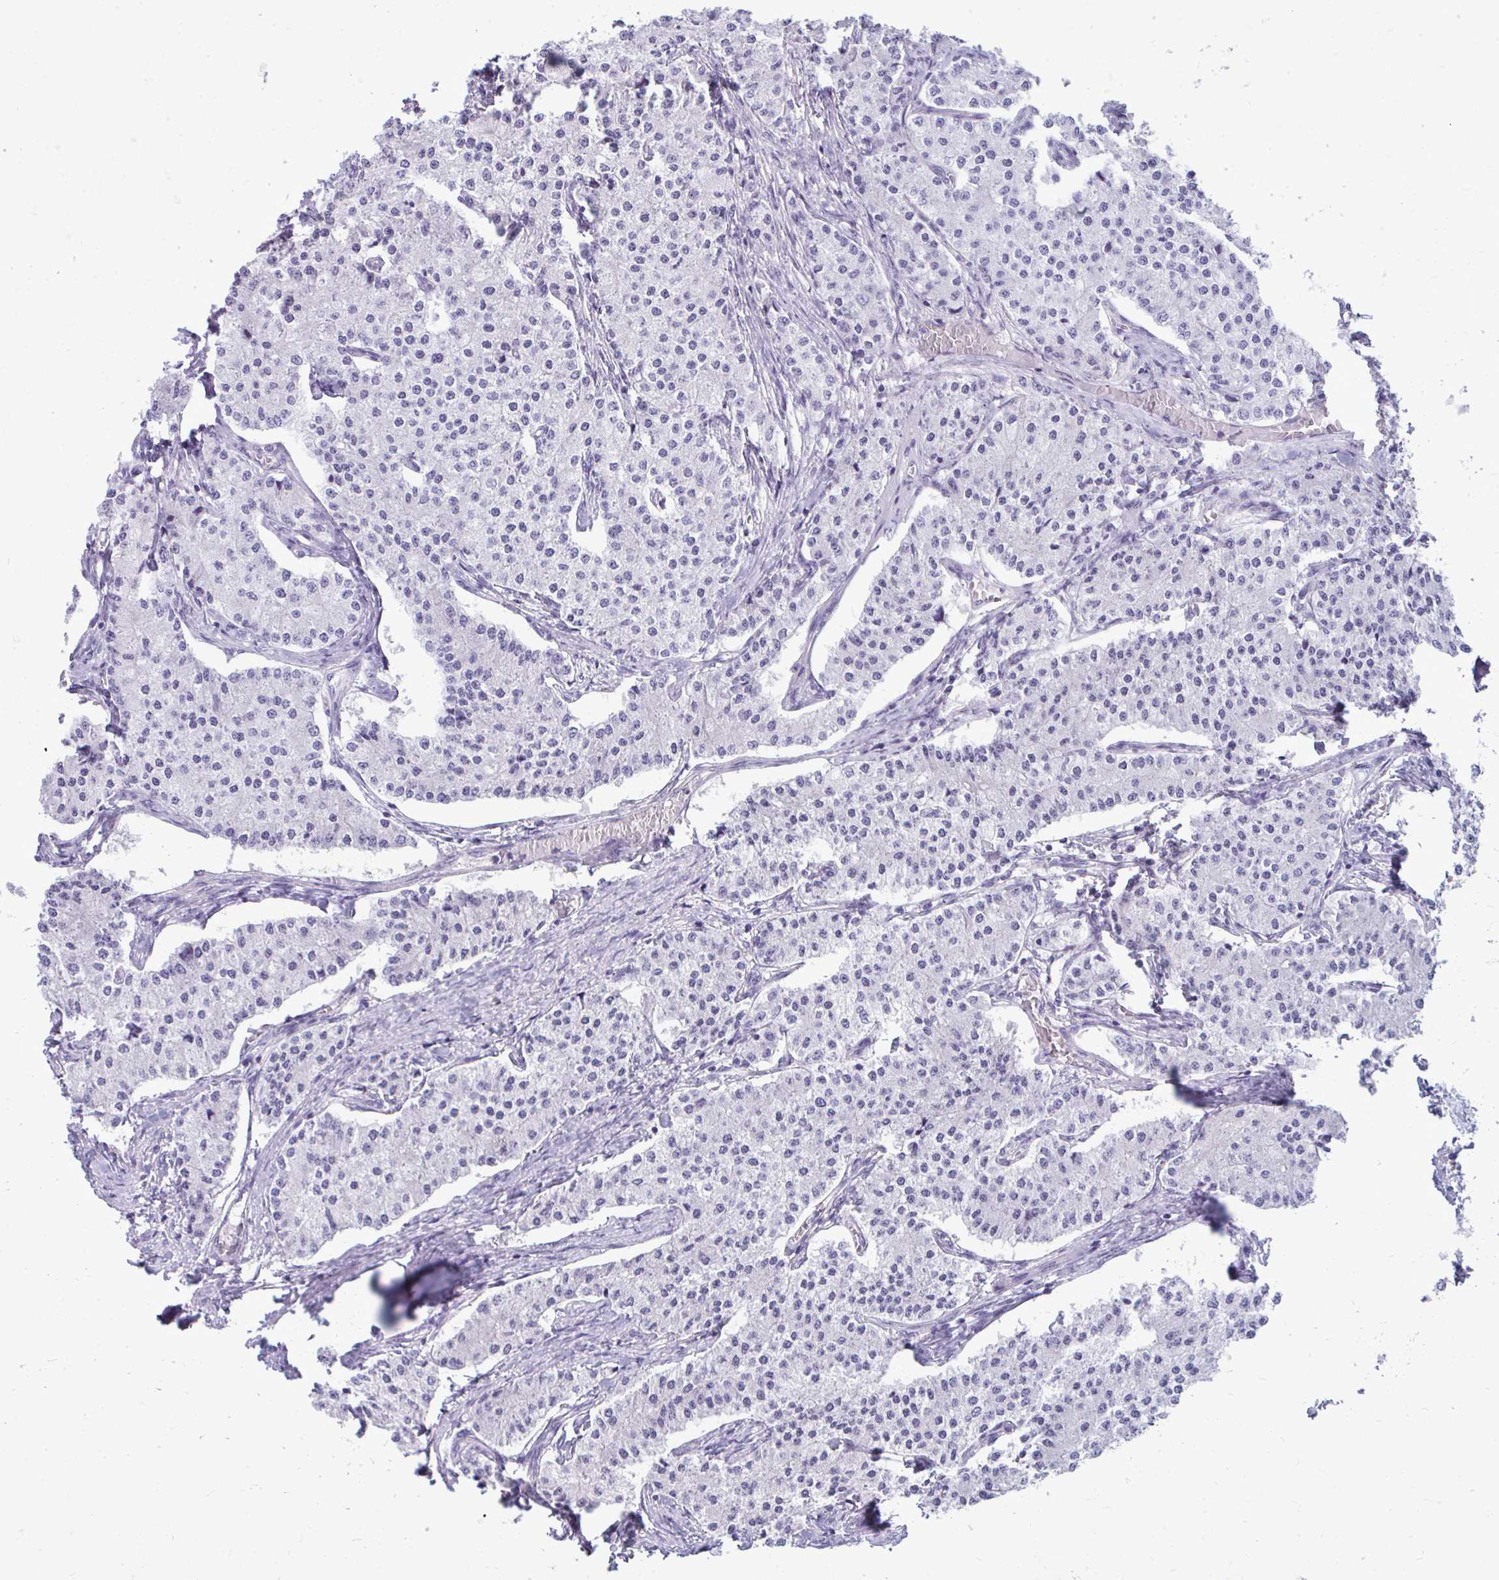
{"staining": {"intensity": "negative", "quantity": "none", "location": "none"}, "tissue": "carcinoid", "cell_type": "Tumor cells", "image_type": "cancer", "snomed": [{"axis": "morphology", "description": "Carcinoid, malignant, NOS"}, {"axis": "topography", "description": "Colon"}], "caption": "The micrograph reveals no significant positivity in tumor cells of carcinoid.", "gene": "FABP3", "patient": {"sex": "female", "age": 52}}